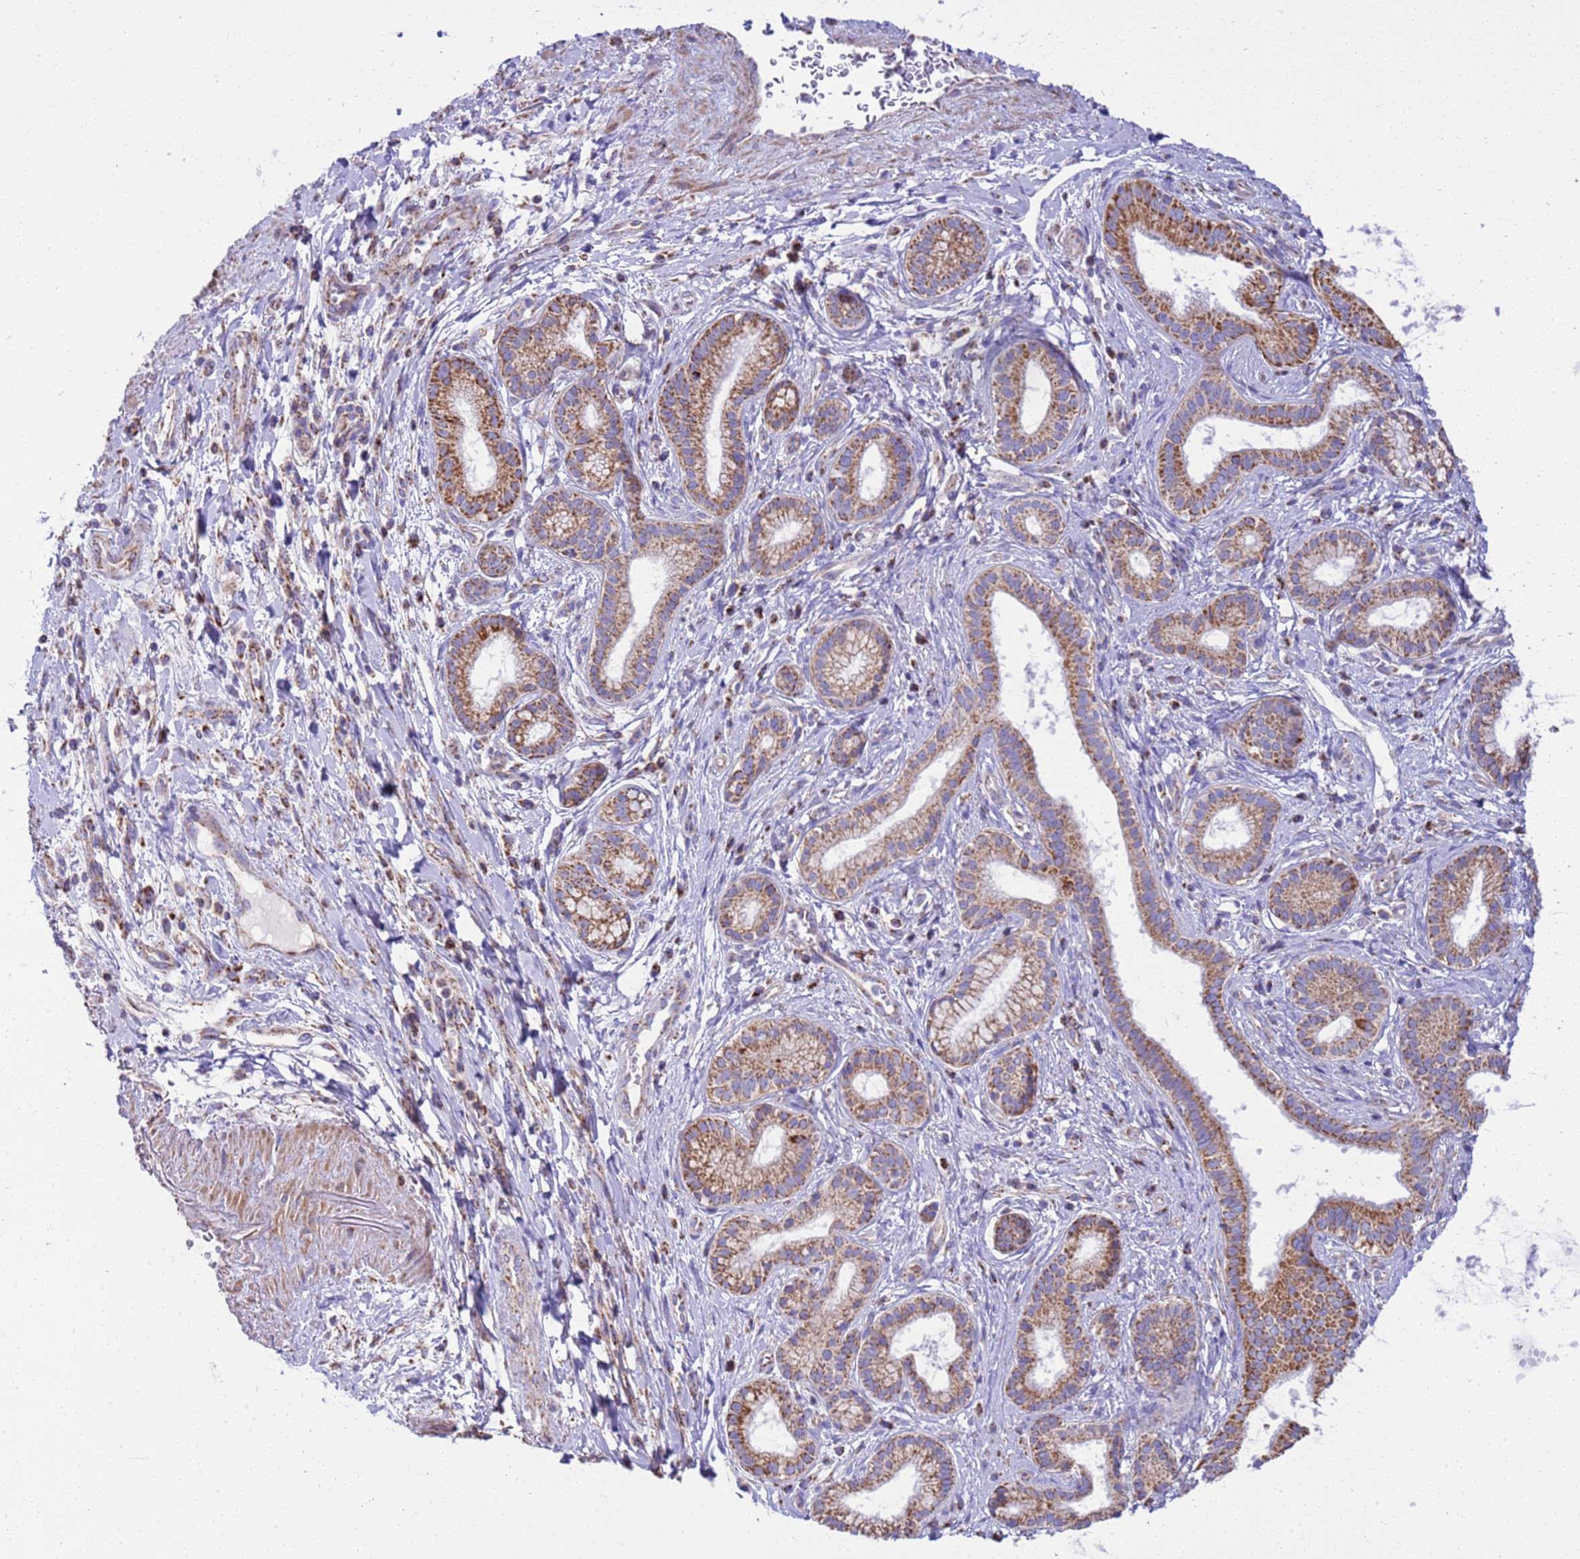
{"staining": {"intensity": "moderate", "quantity": ">75%", "location": "cytoplasmic/membranous"}, "tissue": "pancreatic cancer", "cell_type": "Tumor cells", "image_type": "cancer", "snomed": [{"axis": "morphology", "description": "Adenocarcinoma, NOS"}, {"axis": "topography", "description": "Pancreas"}], "caption": "A micrograph of pancreatic cancer (adenocarcinoma) stained for a protein exhibits moderate cytoplasmic/membranous brown staining in tumor cells.", "gene": "RNF165", "patient": {"sex": "male", "age": 72}}